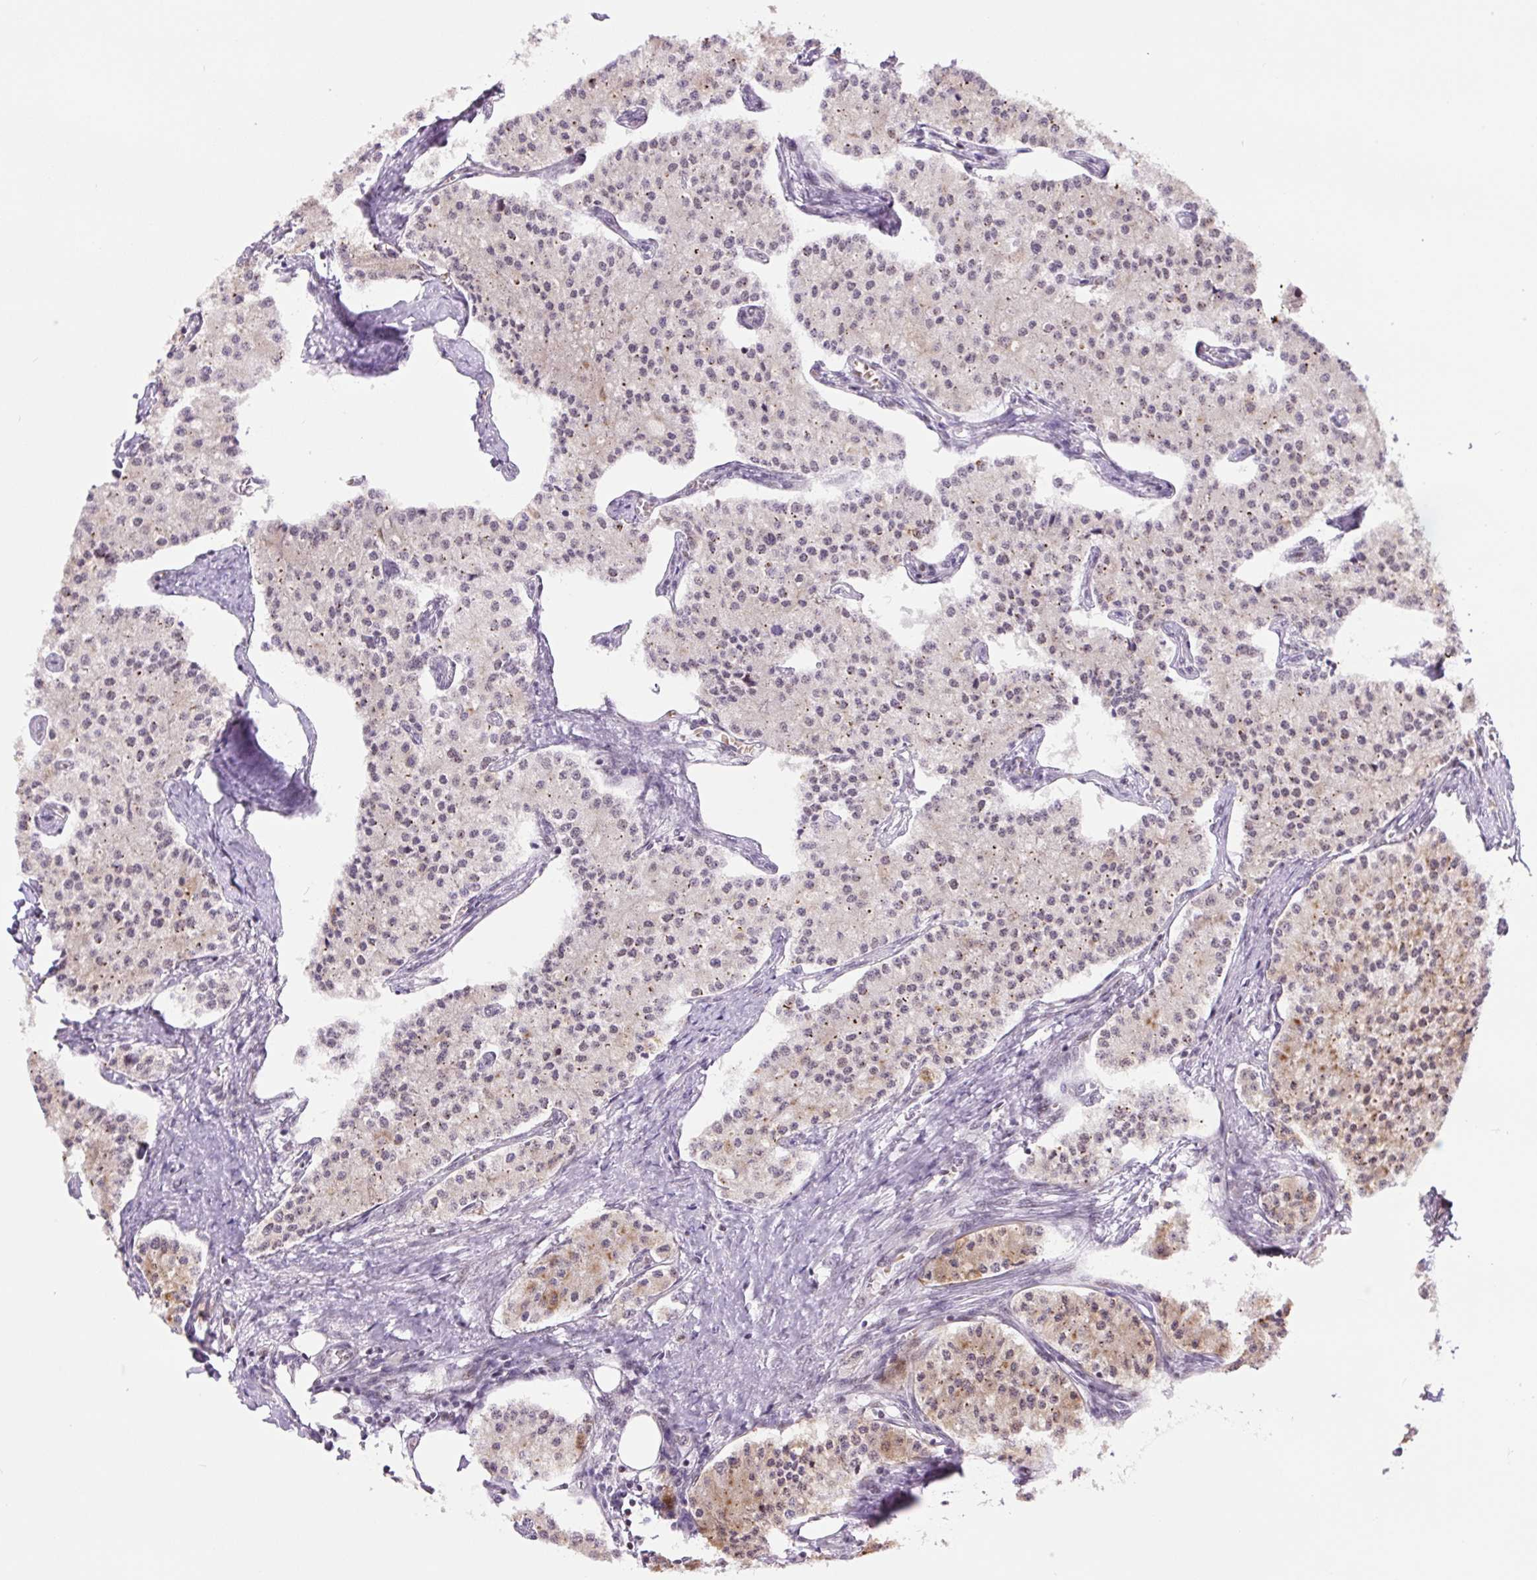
{"staining": {"intensity": "weak", "quantity": "<25%", "location": "cytoplasmic/membranous"}, "tissue": "carcinoid", "cell_type": "Tumor cells", "image_type": "cancer", "snomed": [{"axis": "morphology", "description": "Carcinoid, malignant, NOS"}, {"axis": "topography", "description": "Colon"}], "caption": "Protein analysis of carcinoid (malignant) demonstrates no significant positivity in tumor cells.", "gene": "TAF1A", "patient": {"sex": "female", "age": 52}}